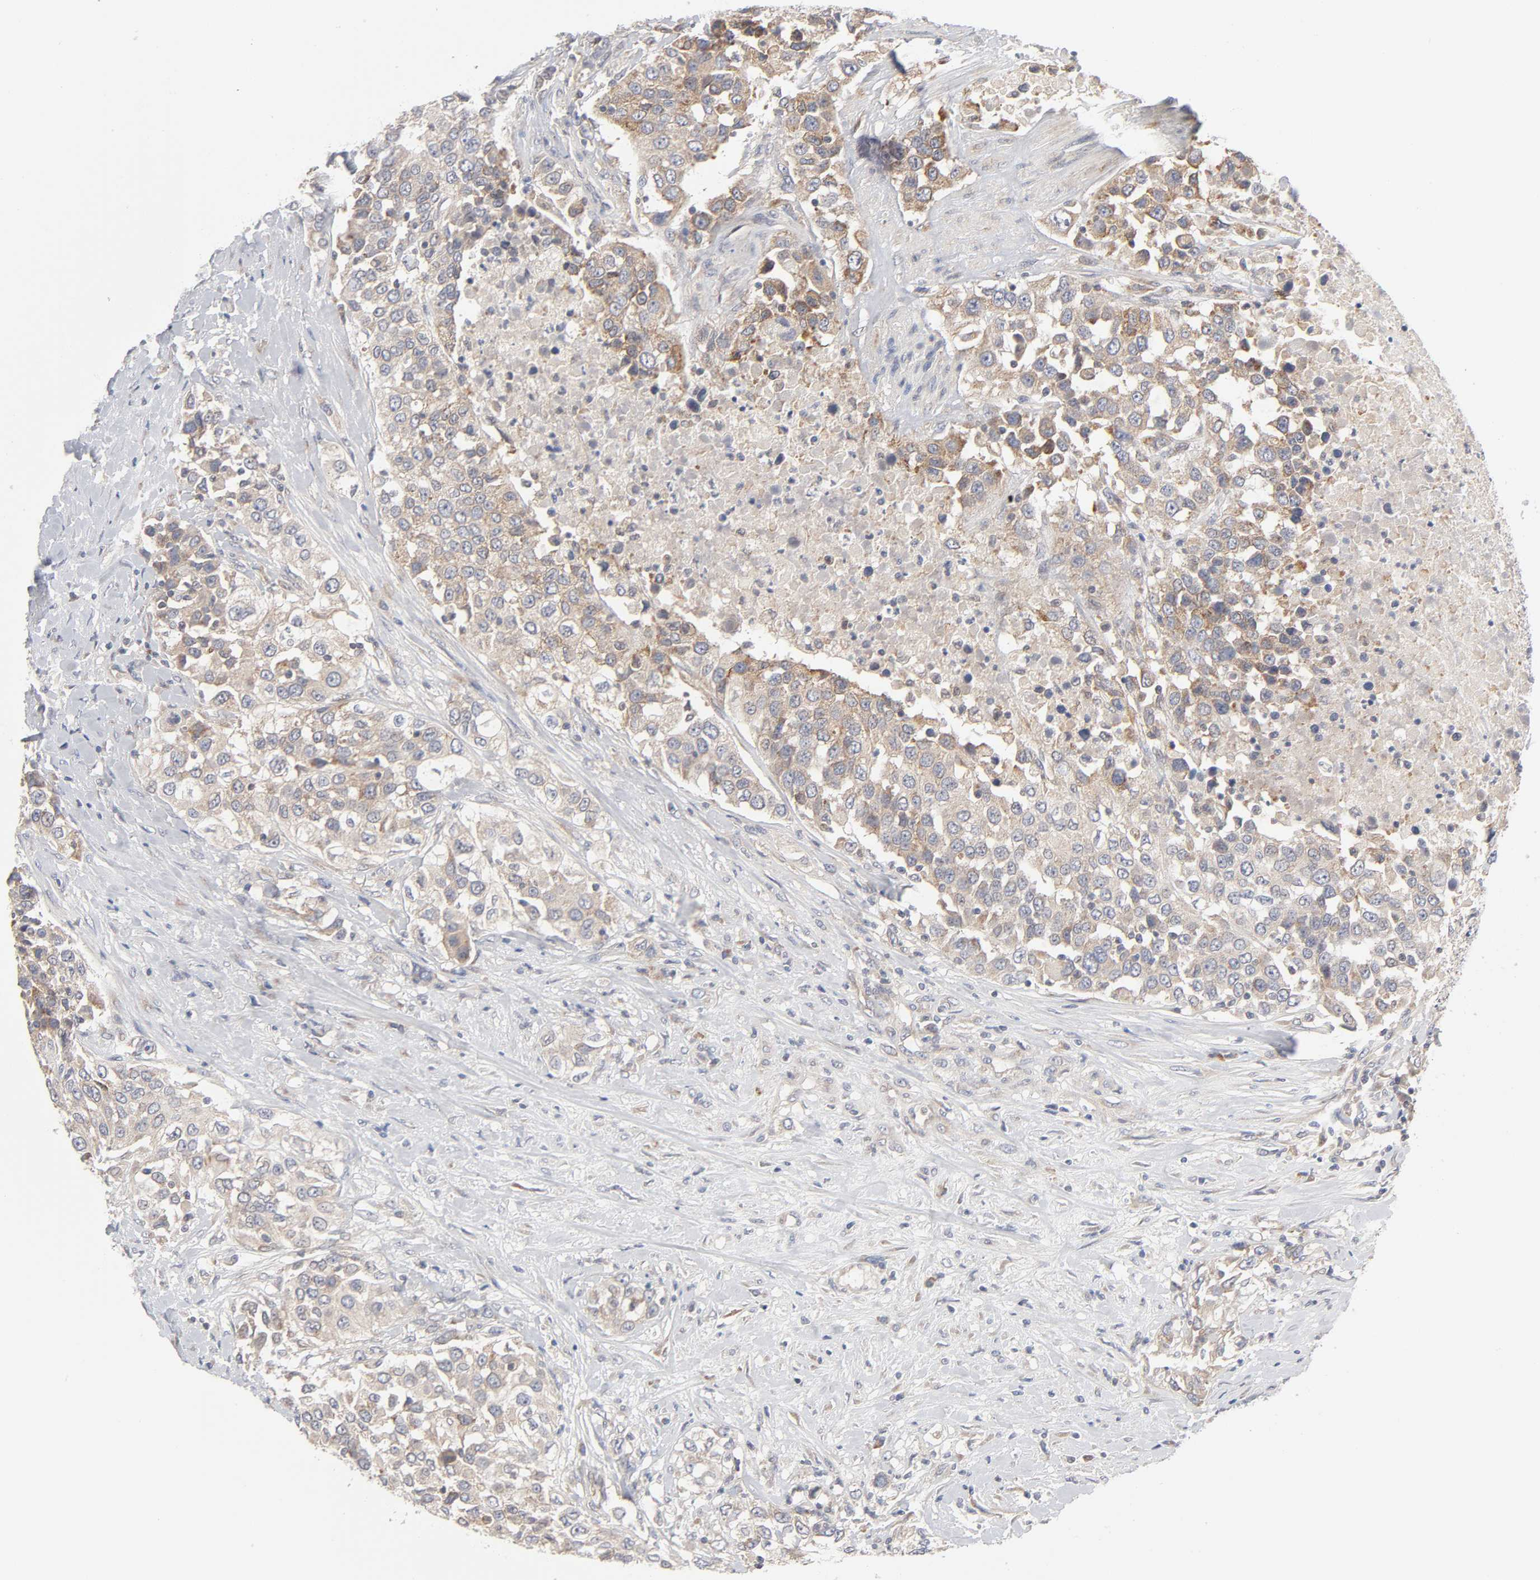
{"staining": {"intensity": "weak", "quantity": ">75%", "location": "cytoplasmic/membranous"}, "tissue": "urothelial cancer", "cell_type": "Tumor cells", "image_type": "cancer", "snomed": [{"axis": "morphology", "description": "Urothelial carcinoma, High grade"}, {"axis": "topography", "description": "Urinary bladder"}], "caption": "High-grade urothelial carcinoma tissue displays weak cytoplasmic/membranous positivity in approximately >75% of tumor cells Using DAB (3,3'-diaminobenzidine) (brown) and hematoxylin (blue) stains, captured at high magnification using brightfield microscopy.", "gene": "IL4R", "patient": {"sex": "female", "age": 80}}